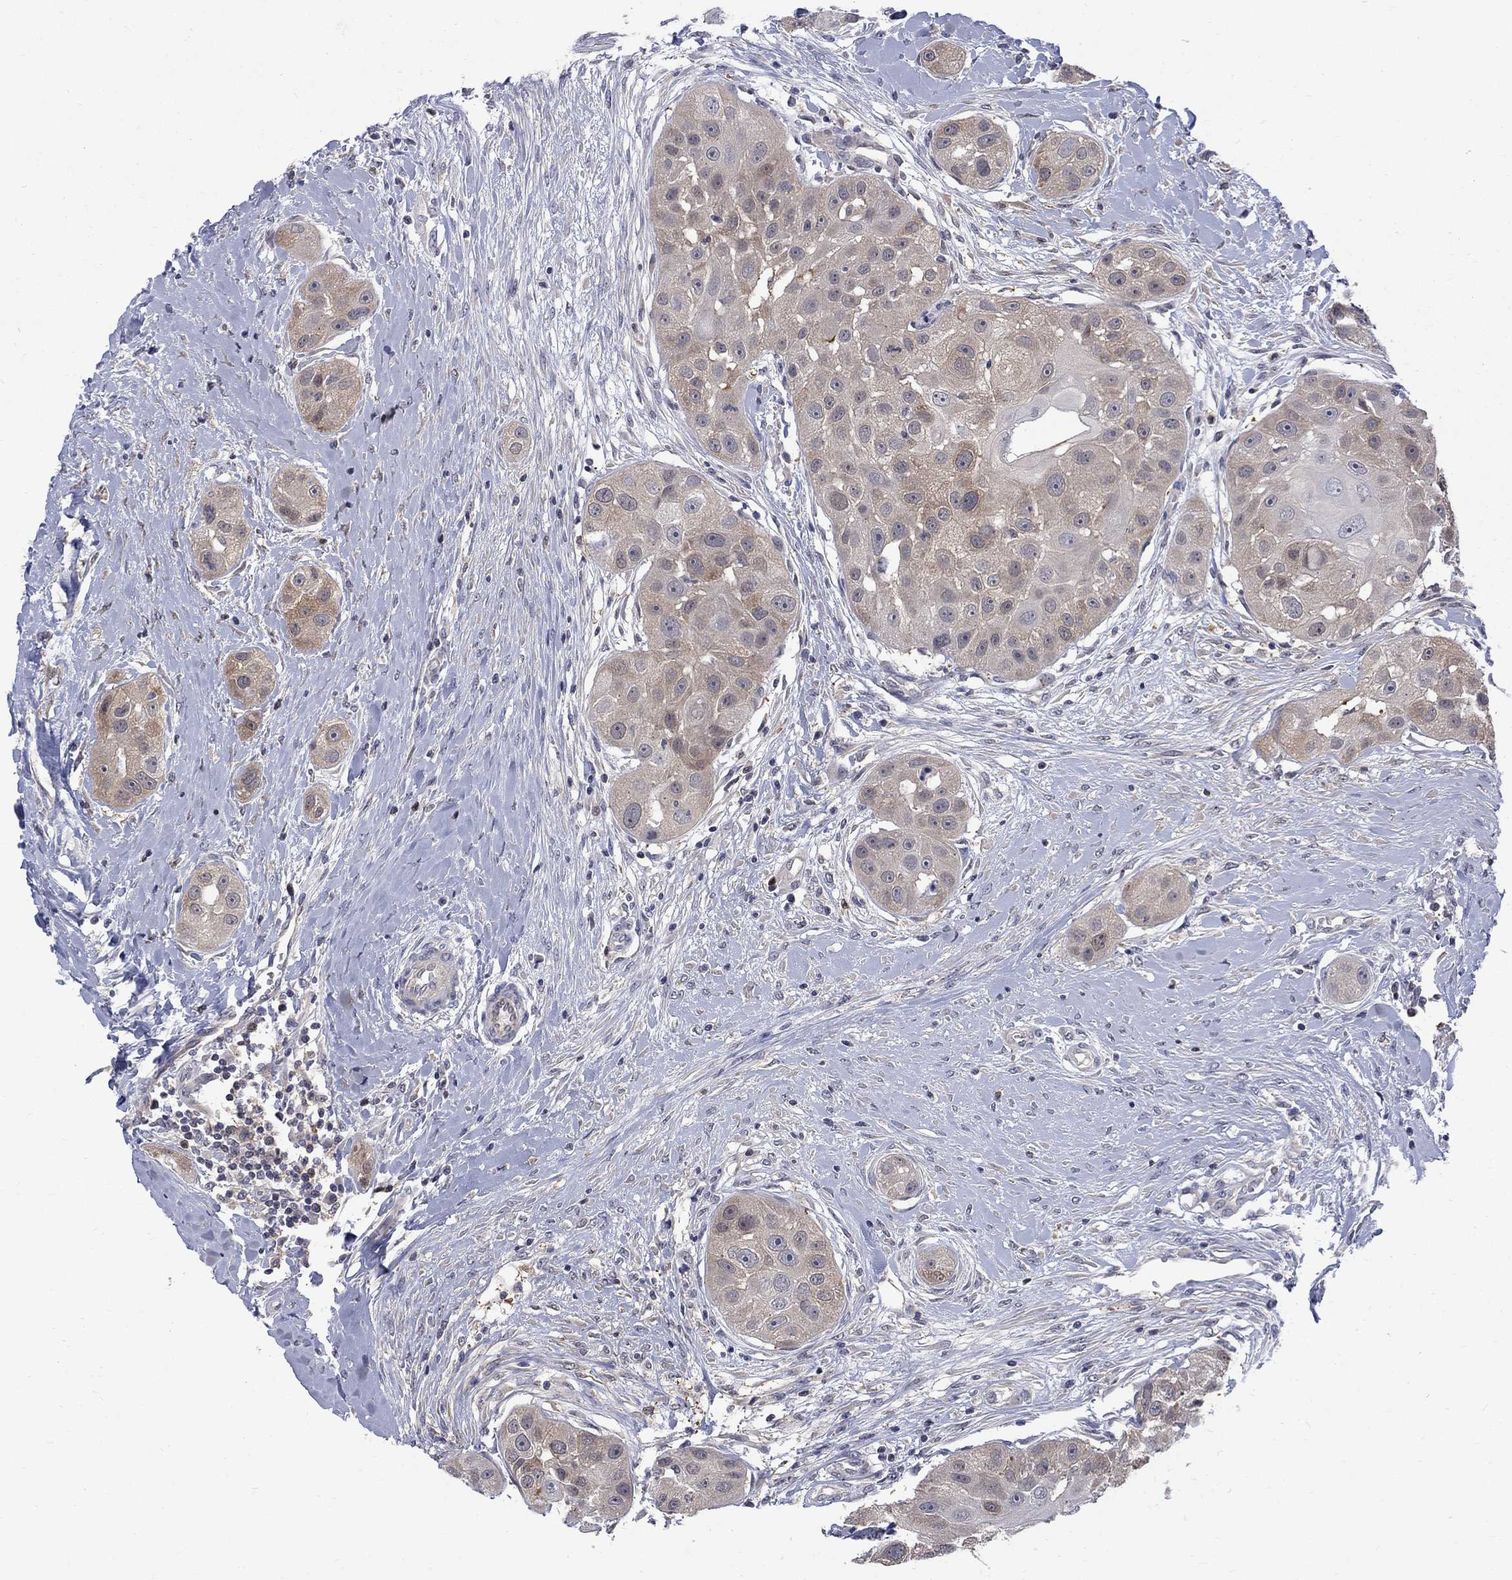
{"staining": {"intensity": "weak", "quantity": ">75%", "location": "cytoplasmic/membranous"}, "tissue": "head and neck cancer", "cell_type": "Tumor cells", "image_type": "cancer", "snomed": [{"axis": "morphology", "description": "Normal tissue, NOS"}, {"axis": "morphology", "description": "Squamous cell carcinoma, NOS"}, {"axis": "topography", "description": "Skeletal muscle"}, {"axis": "topography", "description": "Head-Neck"}], "caption": "Immunohistochemistry (DAB) staining of human head and neck squamous cell carcinoma exhibits weak cytoplasmic/membranous protein expression in about >75% of tumor cells.", "gene": "HKDC1", "patient": {"sex": "male", "age": 51}}